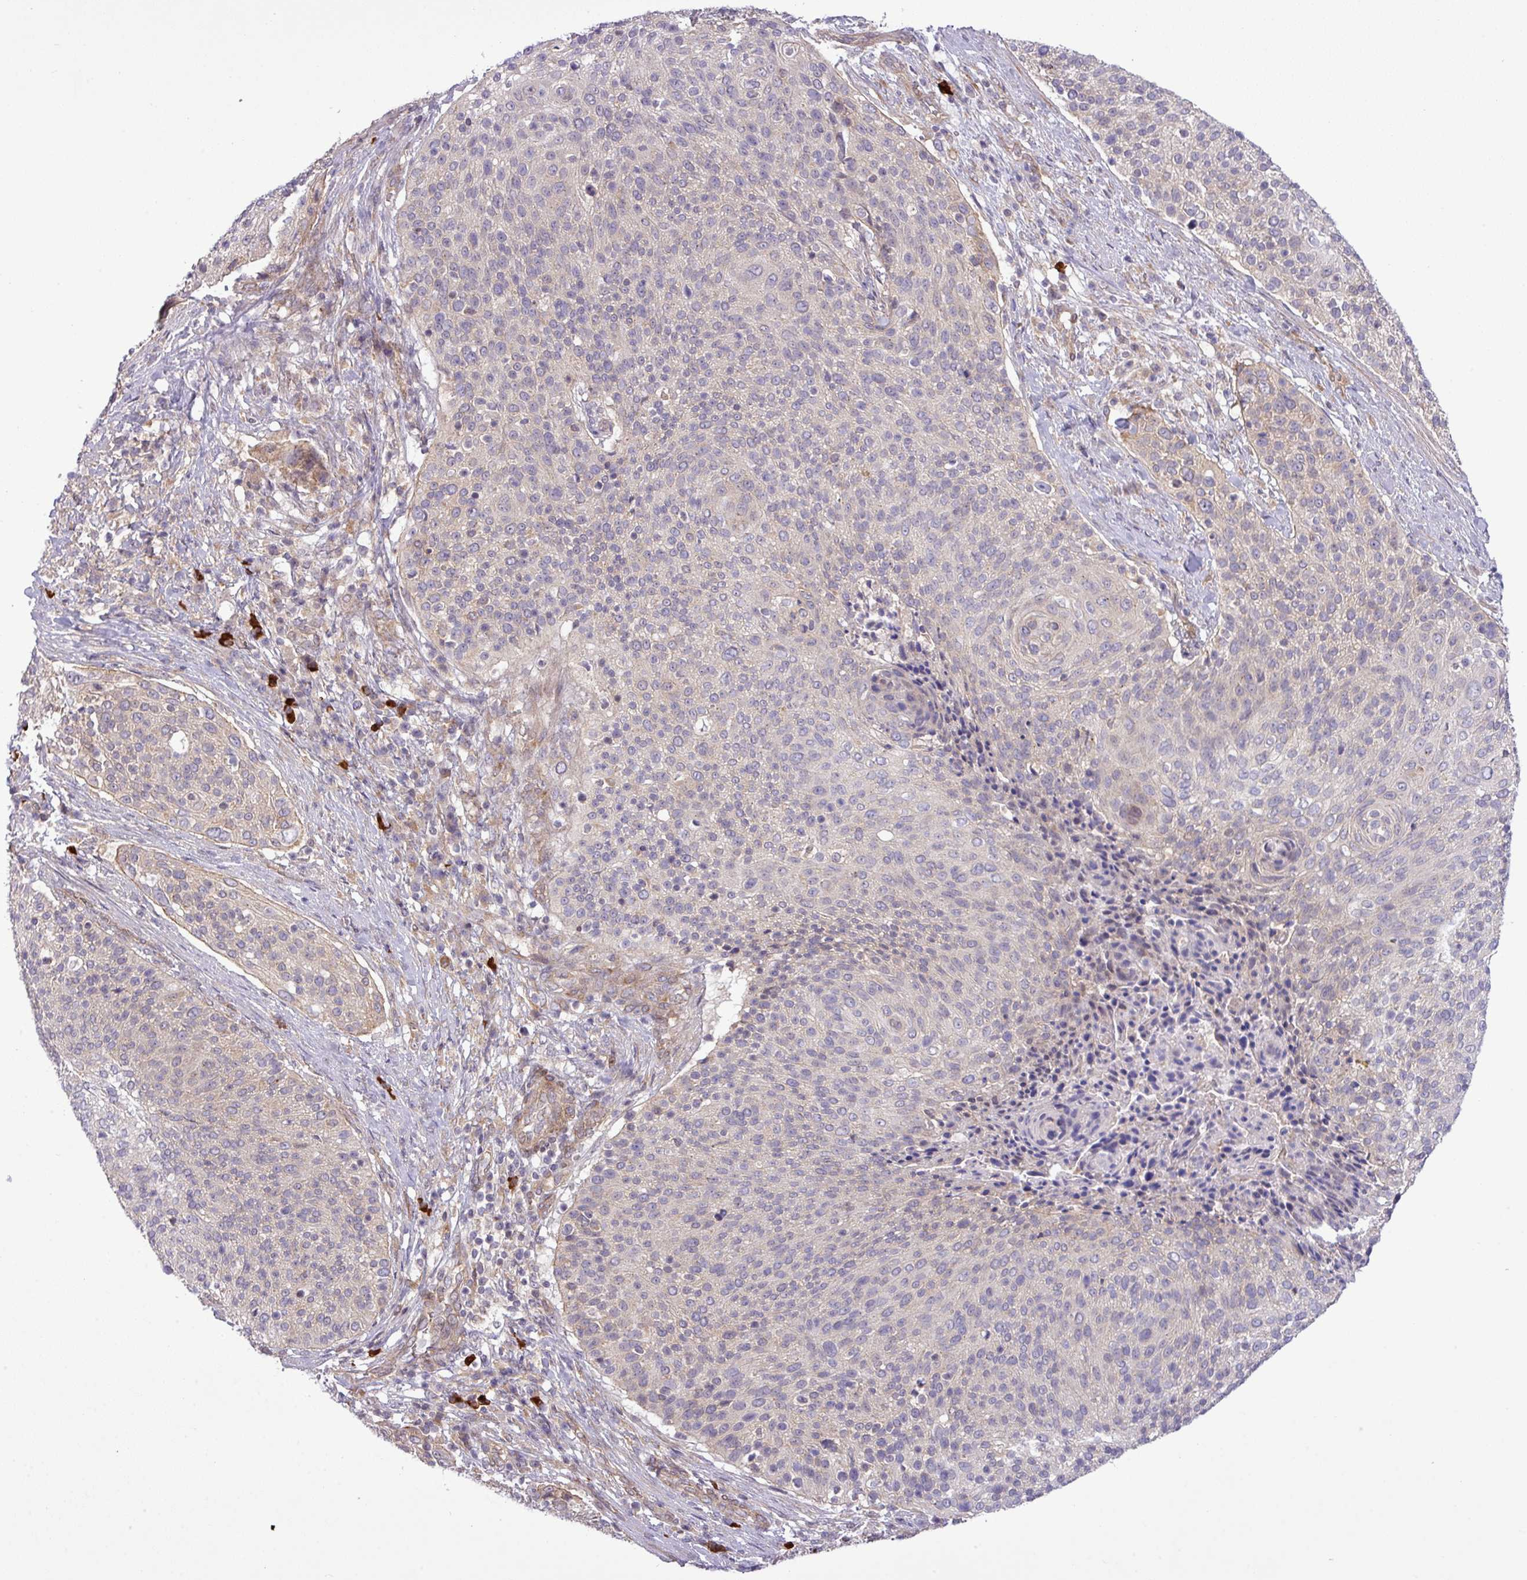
{"staining": {"intensity": "negative", "quantity": "none", "location": "none"}, "tissue": "cervical cancer", "cell_type": "Tumor cells", "image_type": "cancer", "snomed": [{"axis": "morphology", "description": "Squamous cell carcinoma, NOS"}, {"axis": "topography", "description": "Cervix"}], "caption": "Tumor cells show no significant protein expression in cervical cancer (squamous cell carcinoma).", "gene": "FAM222B", "patient": {"sex": "female", "age": 31}}